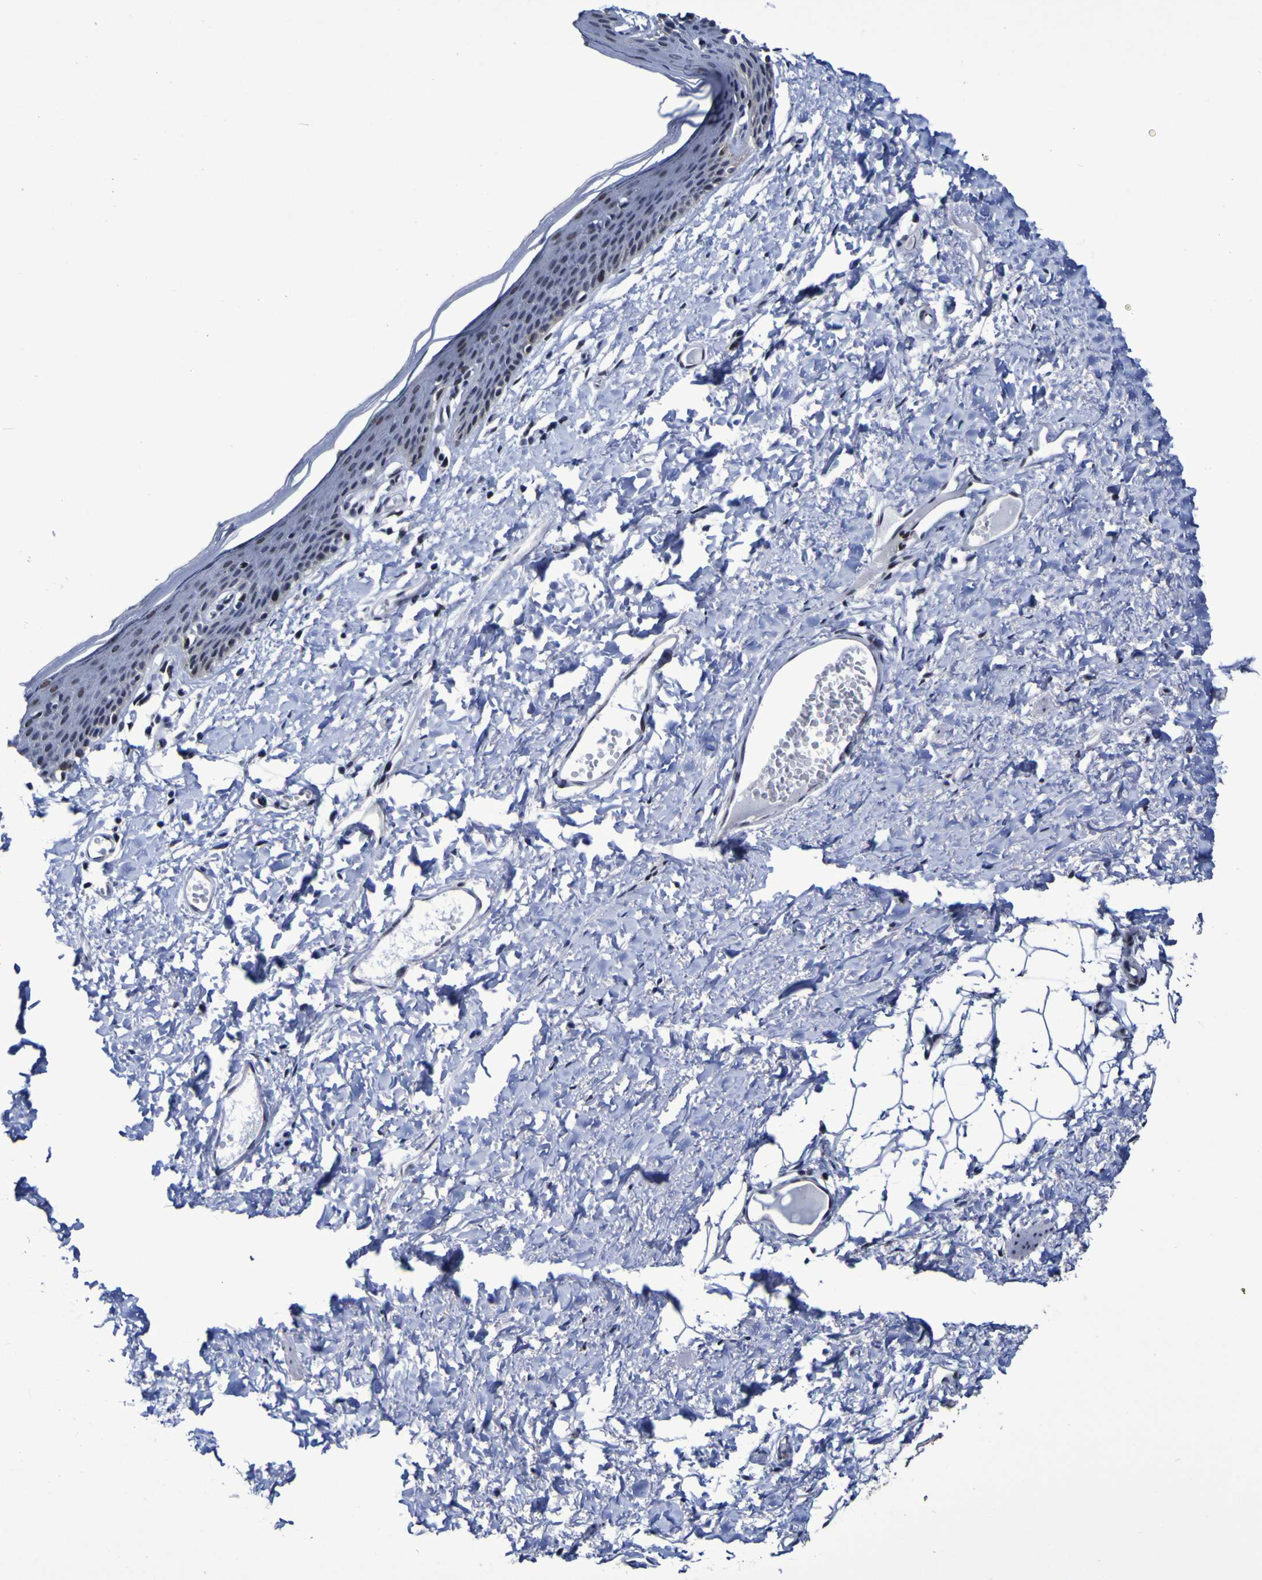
{"staining": {"intensity": "weak", "quantity": "25%-75%", "location": "nuclear"}, "tissue": "skin", "cell_type": "Epidermal cells", "image_type": "normal", "snomed": [{"axis": "morphology", "description": "Normal tissue, NOS"}, {"axis": "topography", "description": "Vulva"}], "caption": "Epidermal cells exhibit low levels of weak nuclear positivity in about 25%-75% of cells in benign skin. (IHC, brightfield microscopy, high magnification).", "gene": "MBD3", "patient": {"sex": "female", "age": 54}}